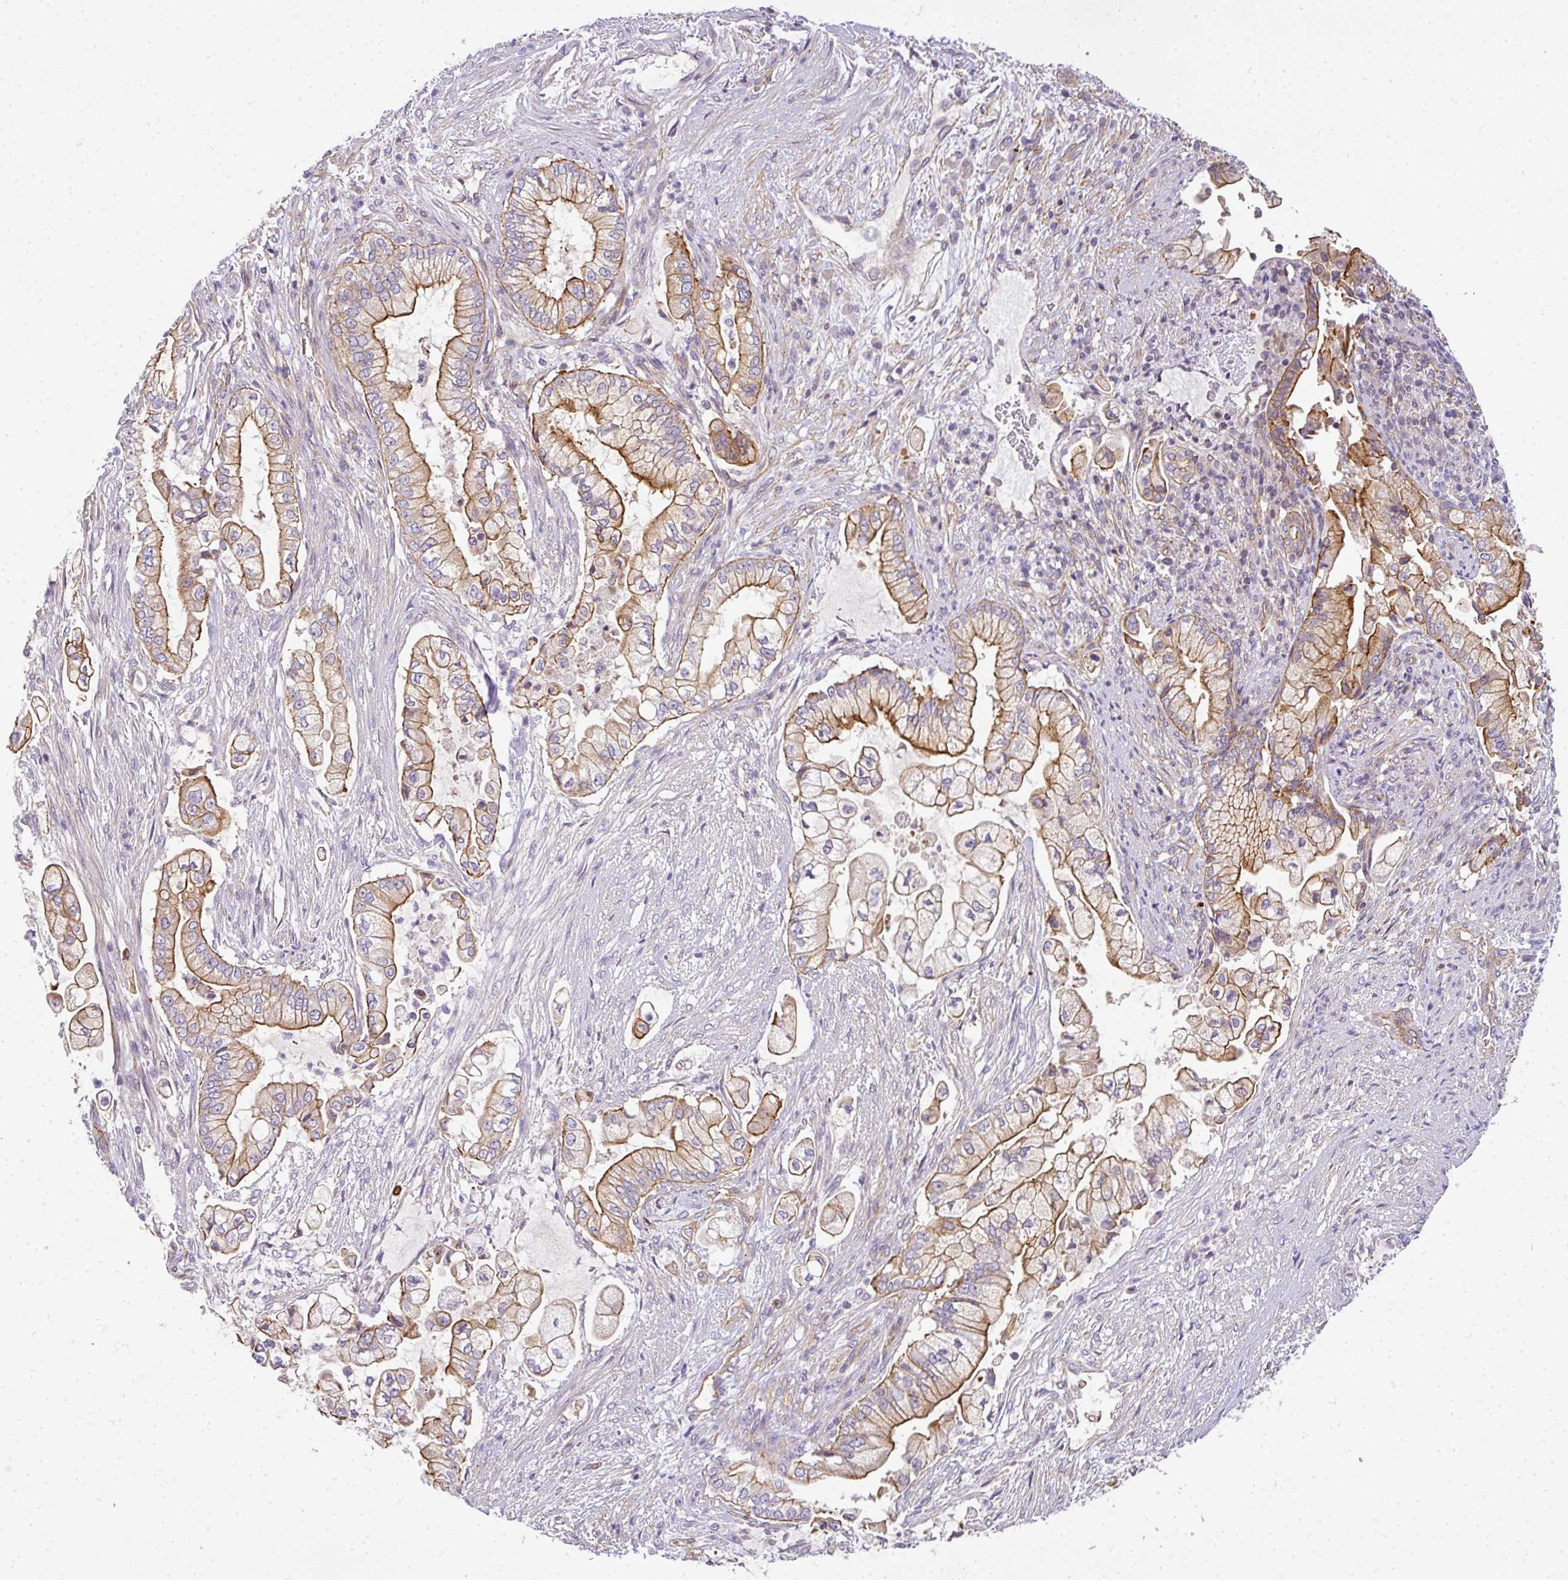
{"staining": {"intensity": "moderate", "quantity": ">75%", "location": "cytoplasmic/membranous"}, "tissue": "pancreatic cancer", "cell_type": "Tumor cells", "image_type": "cancer", "snomed": [{"axis": "morphology", "description": "Adenocarcinoma, NOS"}, {"axis": "topography", "description": "Pancreas"}], "caption": "Adenocarcinoma (pancreatic) tissue displays moderate cytoplasmic/membranous staining in approximately >75% of tumor cells Using DAB (brown) and hematoxylin (blue) stains, captured at high magnification using brightfield microscopy.", "gene": "OR11H4", "patient": {"sex": "female", "age": 69}}